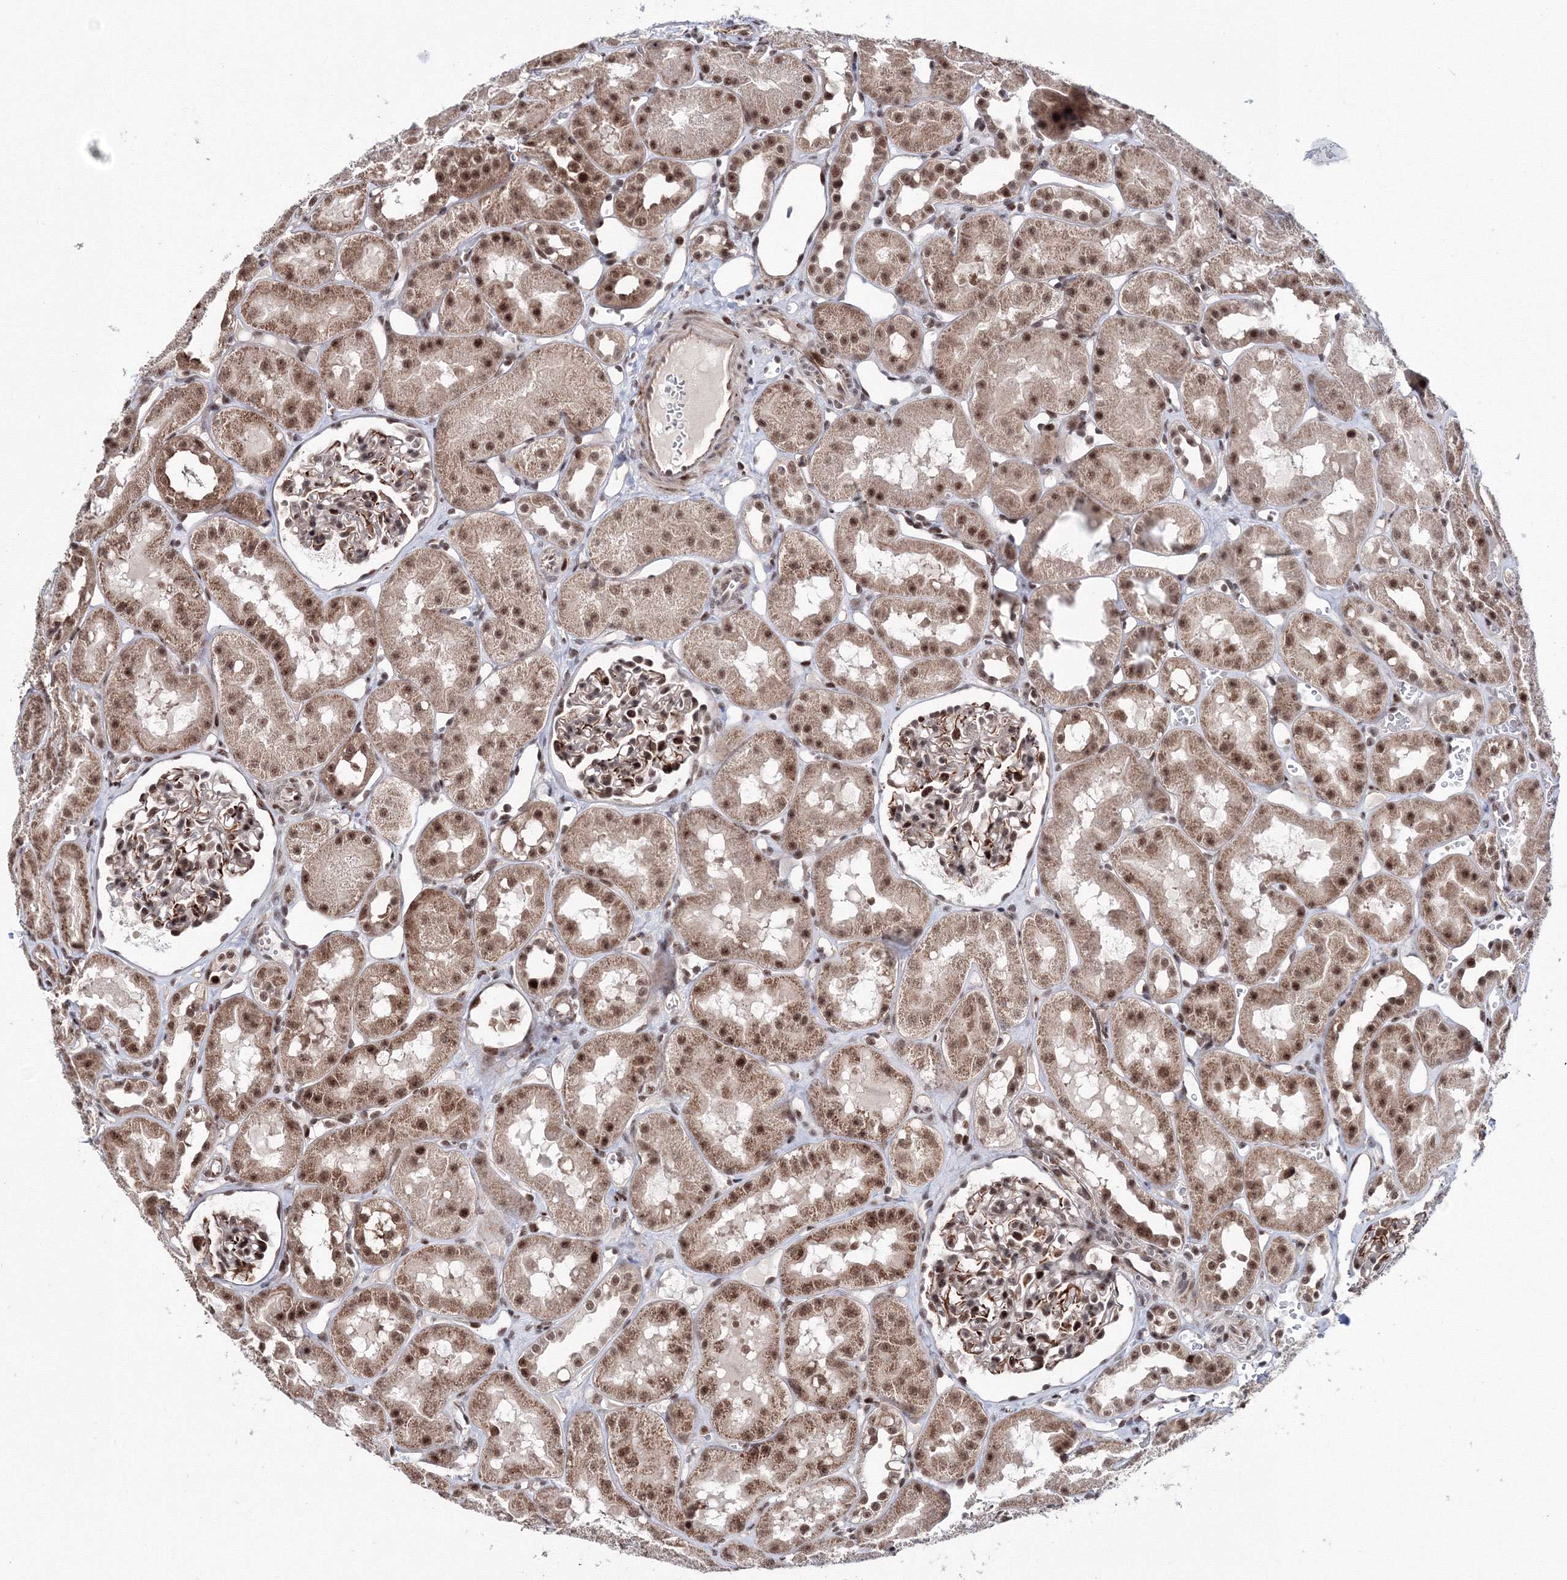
{"staining": {"intensity": "strong", "quantity": "25%-75%", "location": "nuclear"}, "tissue": "kidney", "cell_type": "Cells in glomeruli", "image_type": "normal", "snomed": [{"axis": "morphology", "description": "Normal tissue, NOS"}, {"axis": "topography", "description": "Kidney"}], "caption": "This is a micrograph of immunohistochemistry staining of normal kidney, which shows strong expression in the nuclear of cells in glomeruli.", "gene": "TATDN2", "patient": {"sex": "male", "age": 16}}